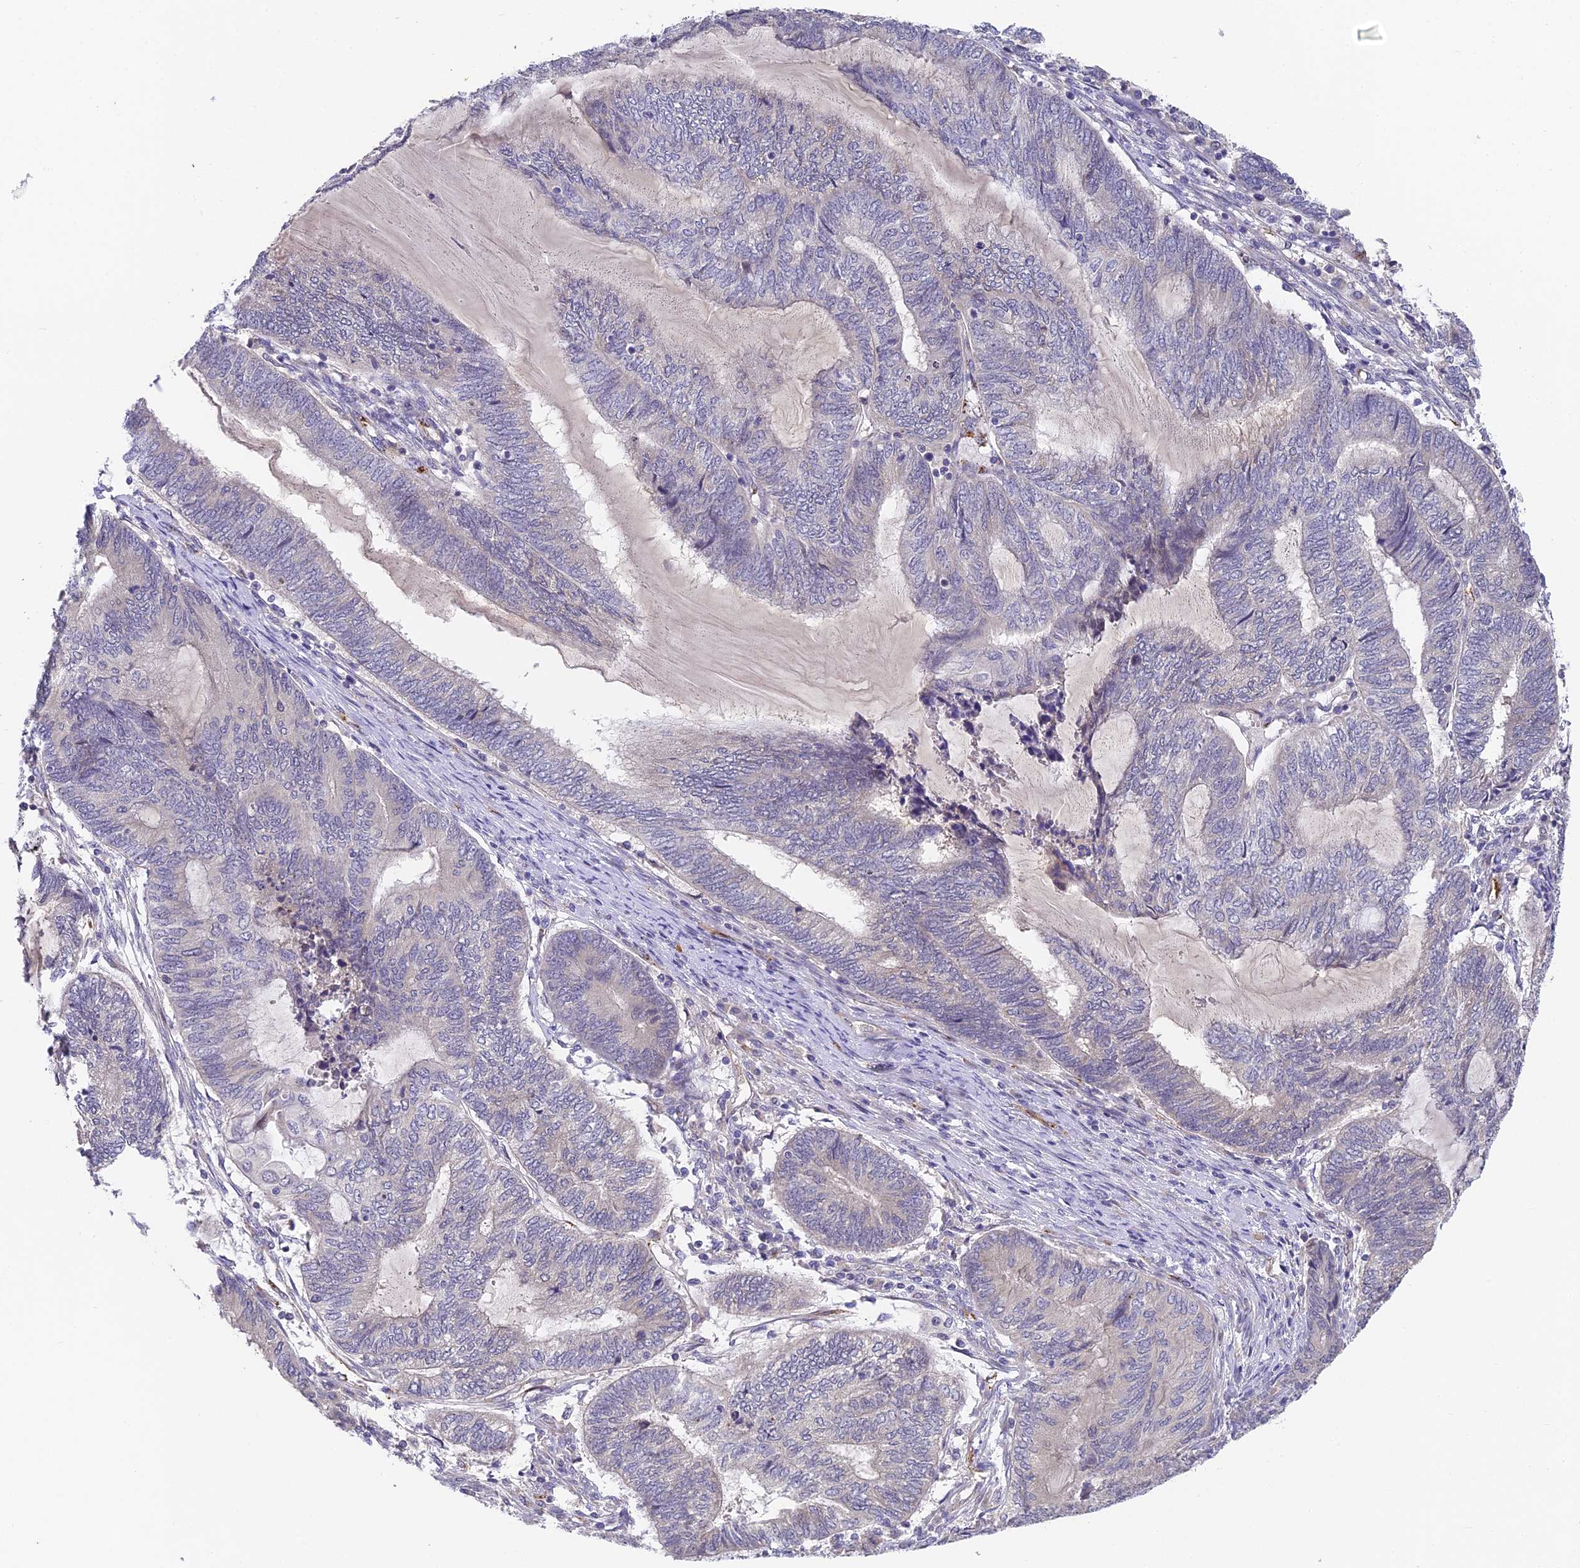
{"staining": {"intensity": "negative", "quantity": "none", "location": "none"}, "tissue": "endometrial cancer", "cell_type": "Tumor cells", "image_type": "cancer", "snomed": [{"axis": "morphology", "description": "Adenocarcinoma, NOS"}, {"axis": "topography", "description": "Uterus"}, {"axis": "topography", "description": "Endometrium"}], "caption": "Image shows no significant protein positivity in tumor cells of endometrial cancer (adenocarcinoma).", "gene": "DNAAF10", "patient": {"sex": "female", "age": 70}}